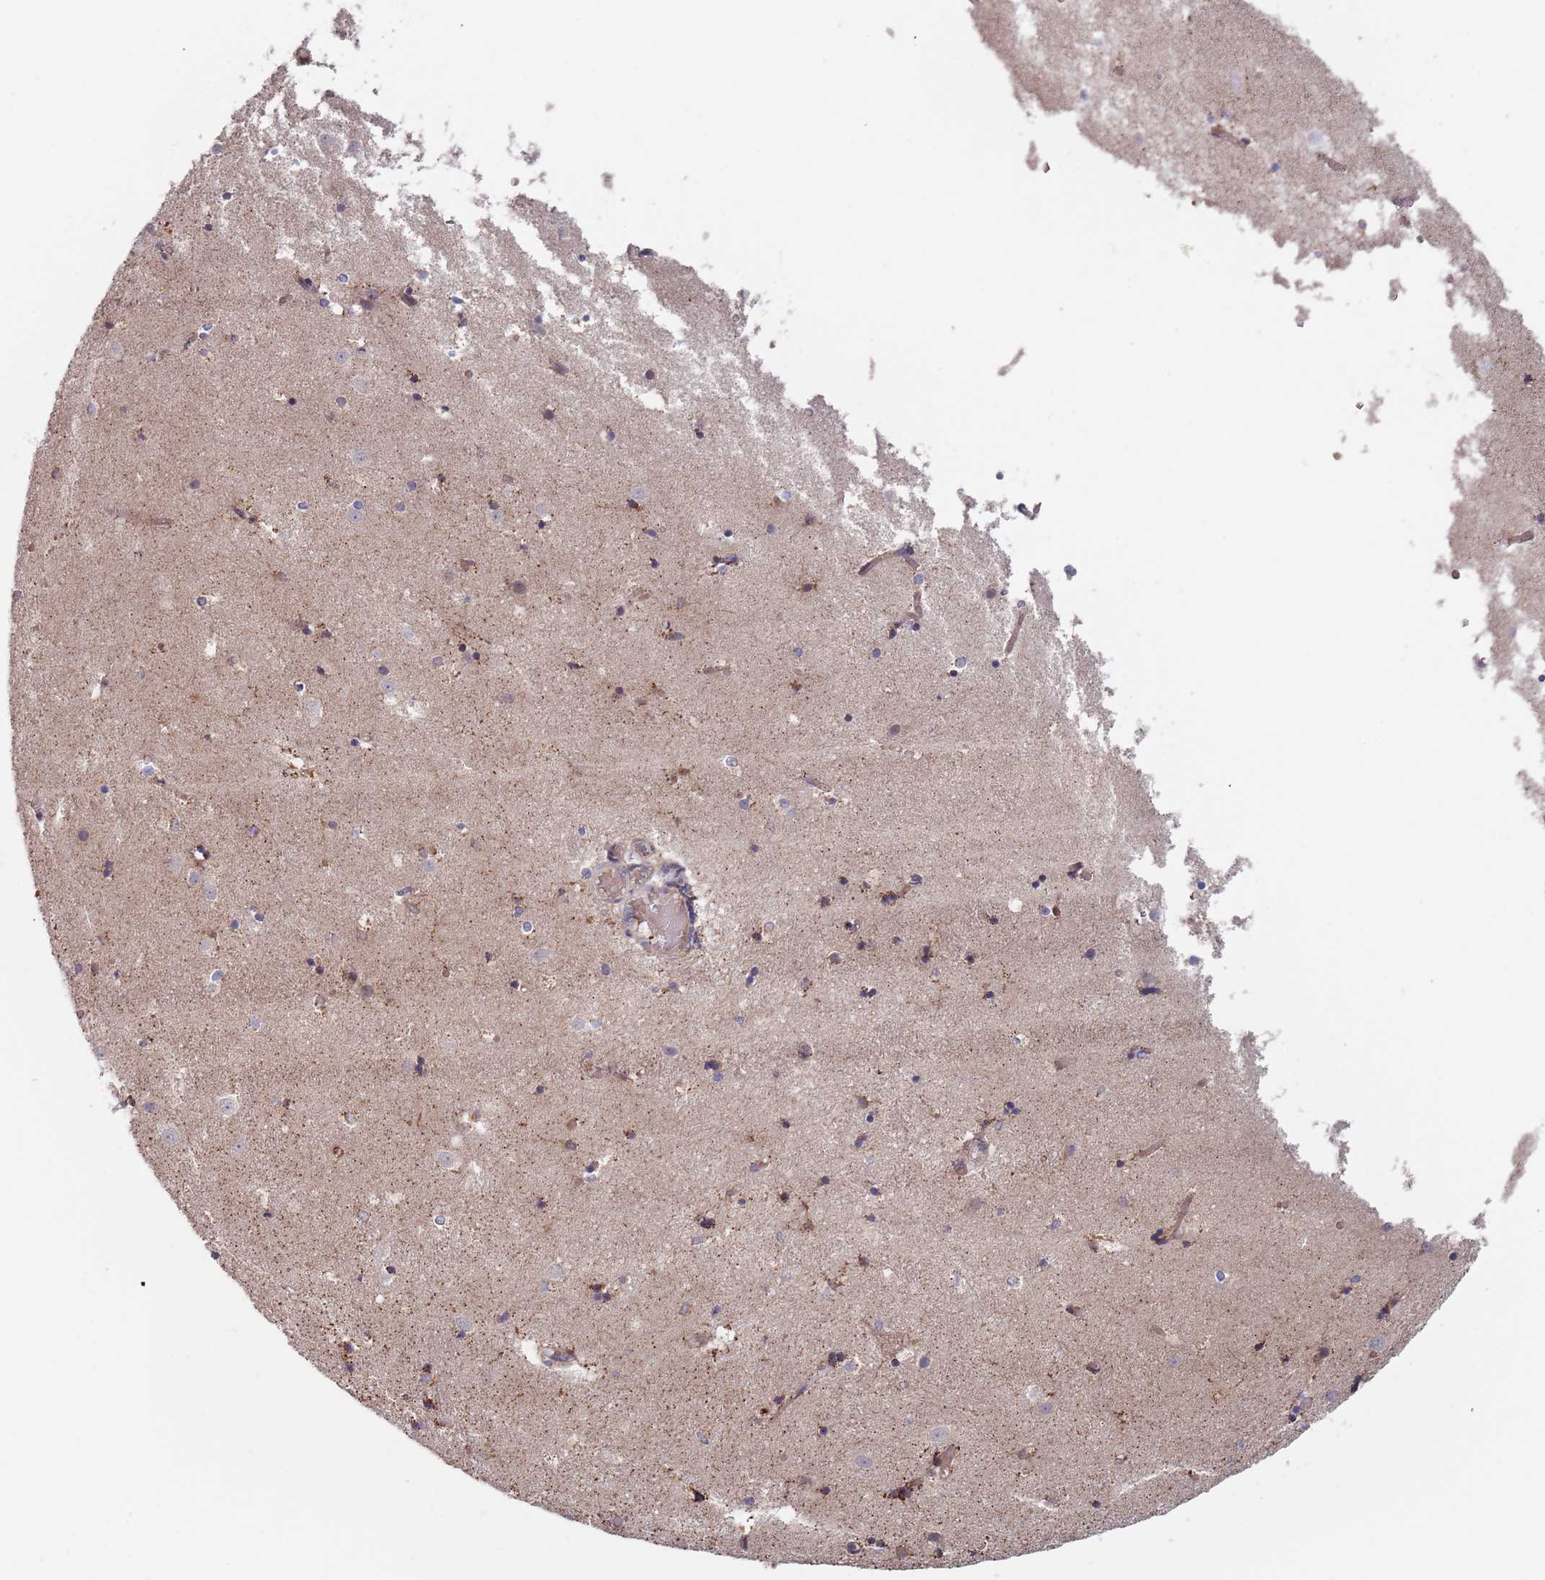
{"staining": {"intensity": "moderate", "quantity": "<25%", "location": "cytoplasmic/membranous"}, "tissue": "caudate", "cell_type": "Glial cells", "image_type": "normal", "snomed": [{"axis": "morphology", "description": "Normal tissue, NOS"}, {"axis": "topography", "description": "Lateral ventricle wall"}], "caption": "Normal caudate reveals moderate cytoplasmic/membranous positivity in approximately <25% of glial cells.", "gene": "ZNF140", "patient": {"sex": "female", "age": 52}}